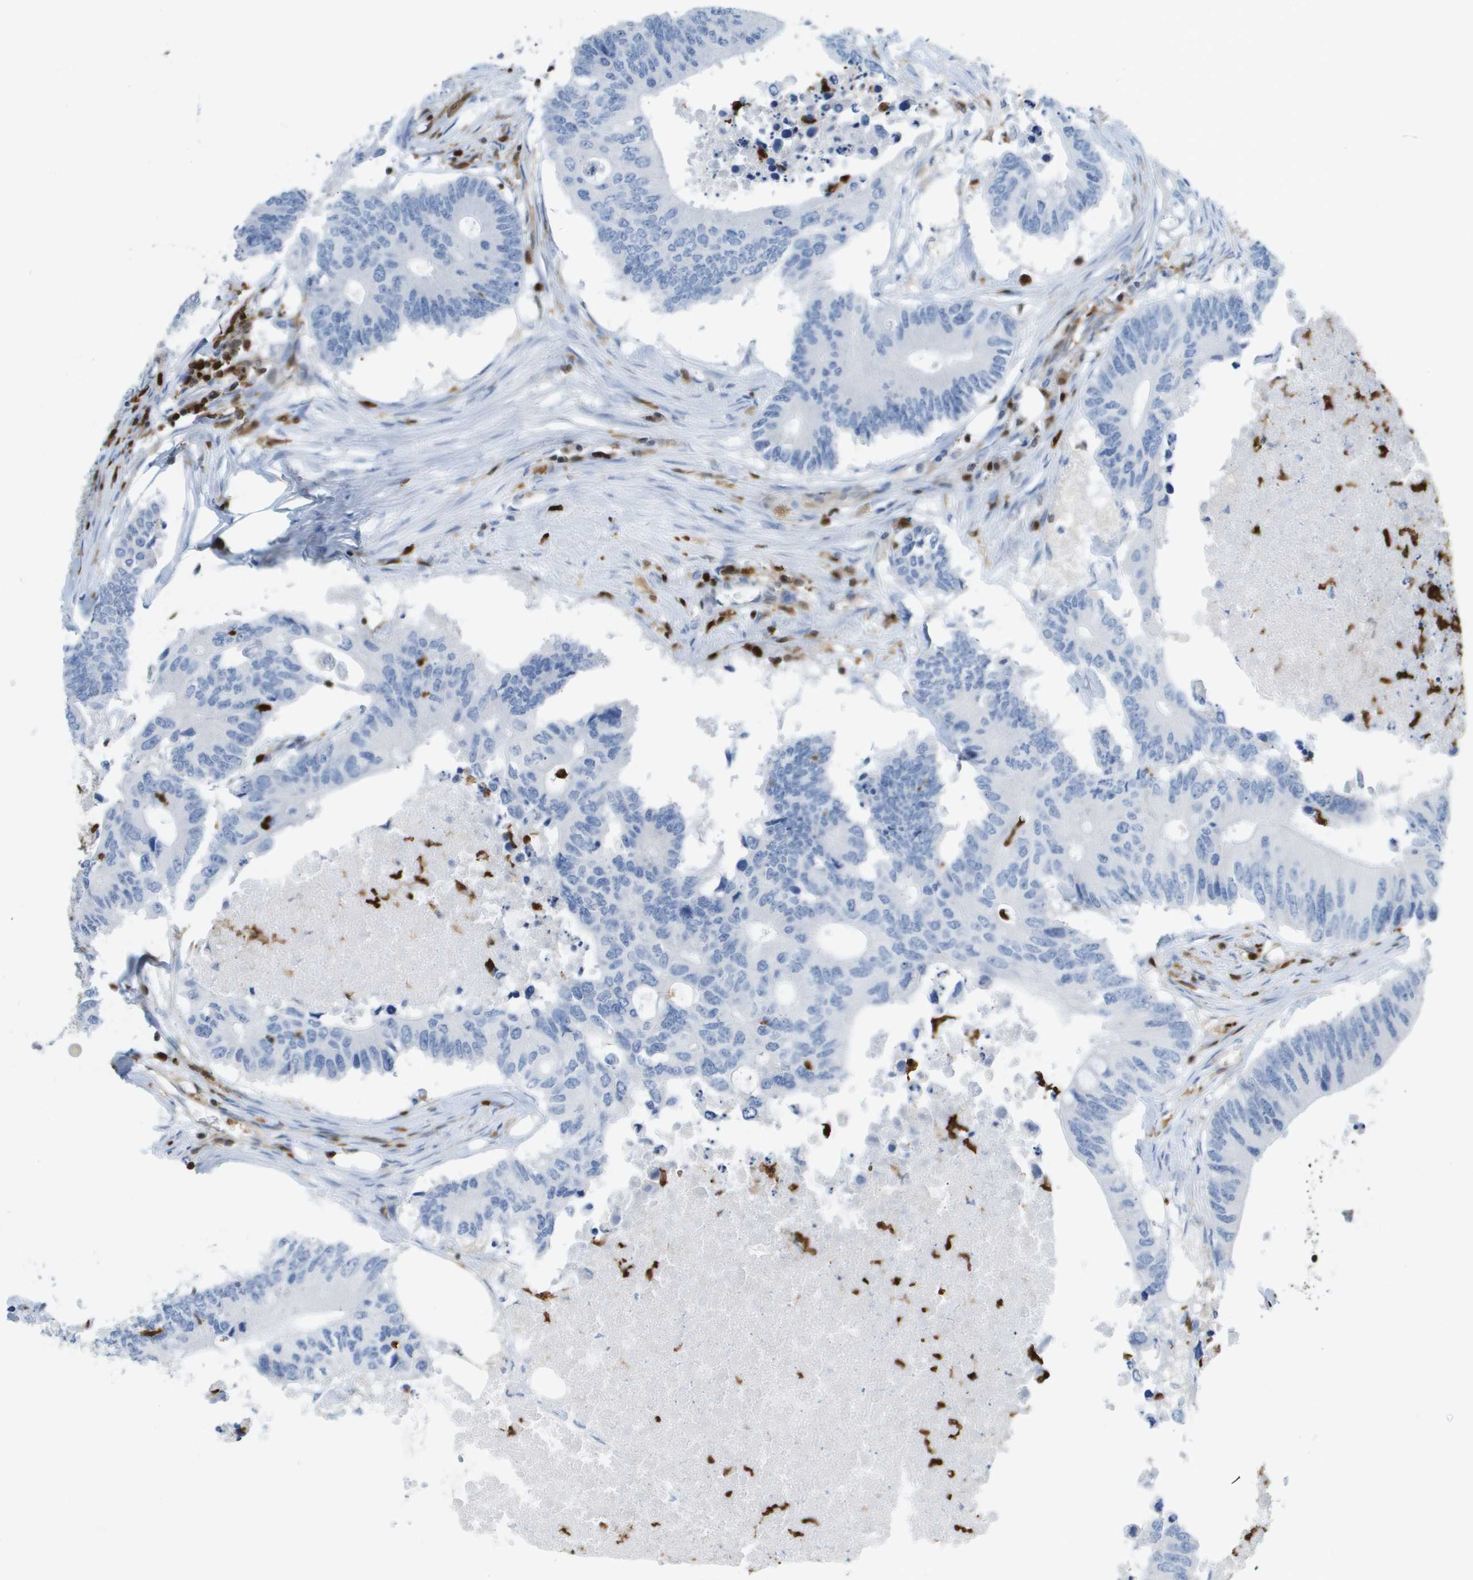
{"staining": {"intensity": "negative", "quantity": "none", "location": "none"}, "tissue": "colorectal cancer", "cell_type": "Tumor cells", "image_type": "cancer", "snomed": [{"axis": "morphology", "description": "Adenocarcinoma, NOS"}, {"axis": "topography", "description": "Colon"}], "caption": "Human adenocarcinoma (colorectal) stained for a protein using immunohistochemistry exhibits no expression in tumor cells.", "gene": "DOCK5", "patient": {"sex": "male", "age": 71}}